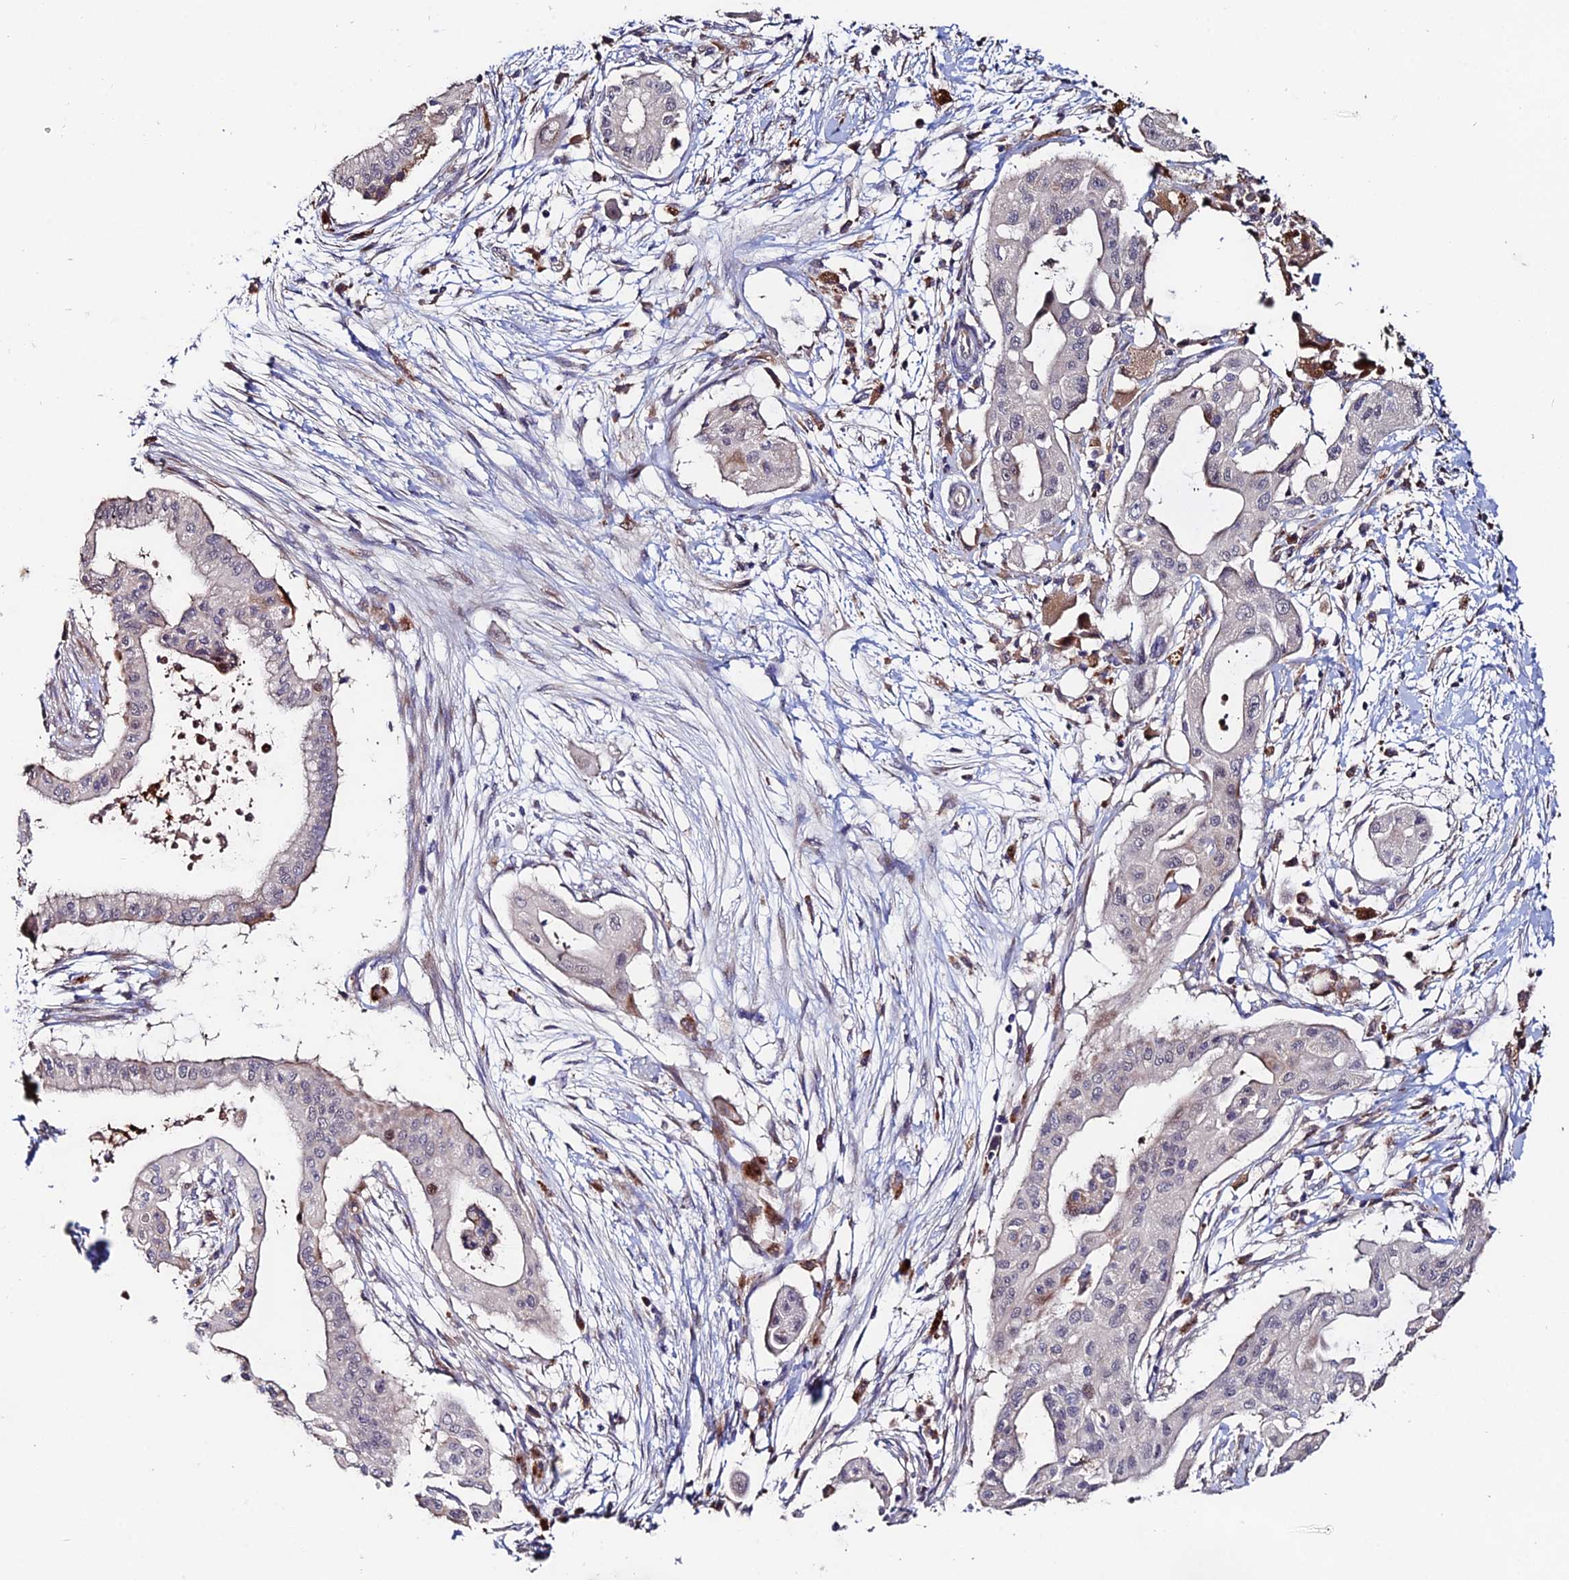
{"staining": {"intensity": "negative", "quantity": "none", "location": "none"}, "tissue": "pancreatic cancer", "cell_type": "Tumor cells", "image_type": "cancer", "snomed": [{"axis": "morphology", "description": "Adenocarcinoma, NOS"}, {"axis": "topography", "description": "Pancreas"}], "caption": "High power microscopy micrograph of an immunohistochemistry (IHC) micrograph of pancreatic adenocarcinoma, revealing no significant staining in tumor cells.", "gene": "ACTR5", "patient": {"sex": "male", "age": 68}}